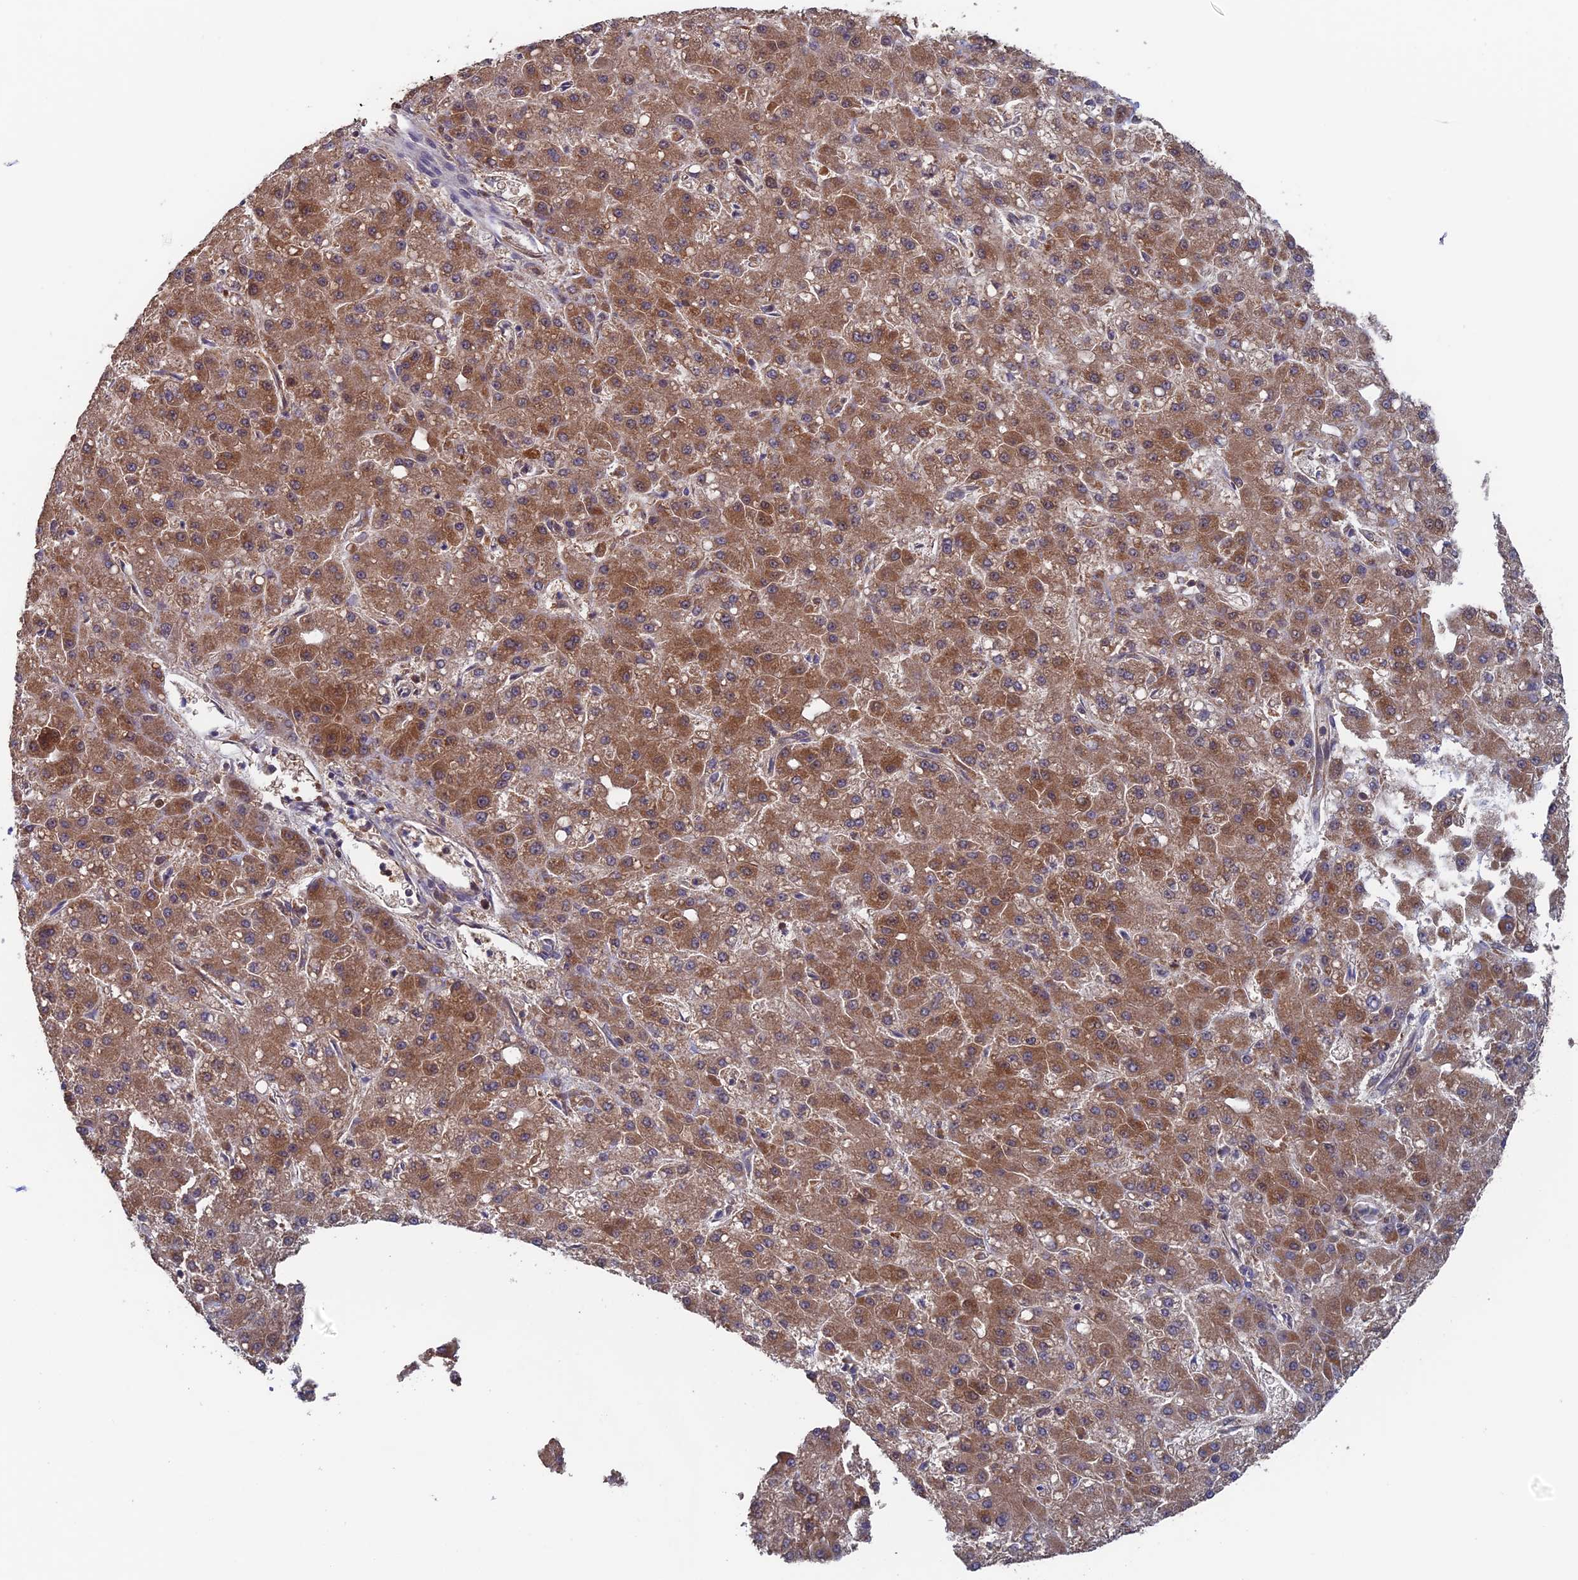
{"staining": {"intensity": "moderate", "quantity": ">75%", "location": "cytoplasmic/membranous"}, "tissue": "liver cancer", "cell_type": "Tumor cells", "image_type": "cancer", "snomed": [{"axis": "morphology", "description": "Carcinoma, Hepatocellular, NOS"}, {"axis": "topography", "description": "Liver"}], "caption": "IHC of human hepatocellular carcinoma (liver) demonstrates medium levels of moderate cytoplasmic/membranous expression in about >75% of tumor cells.", "gene": "DTYMK", "patient": {"sex": "male", "age": 67}}